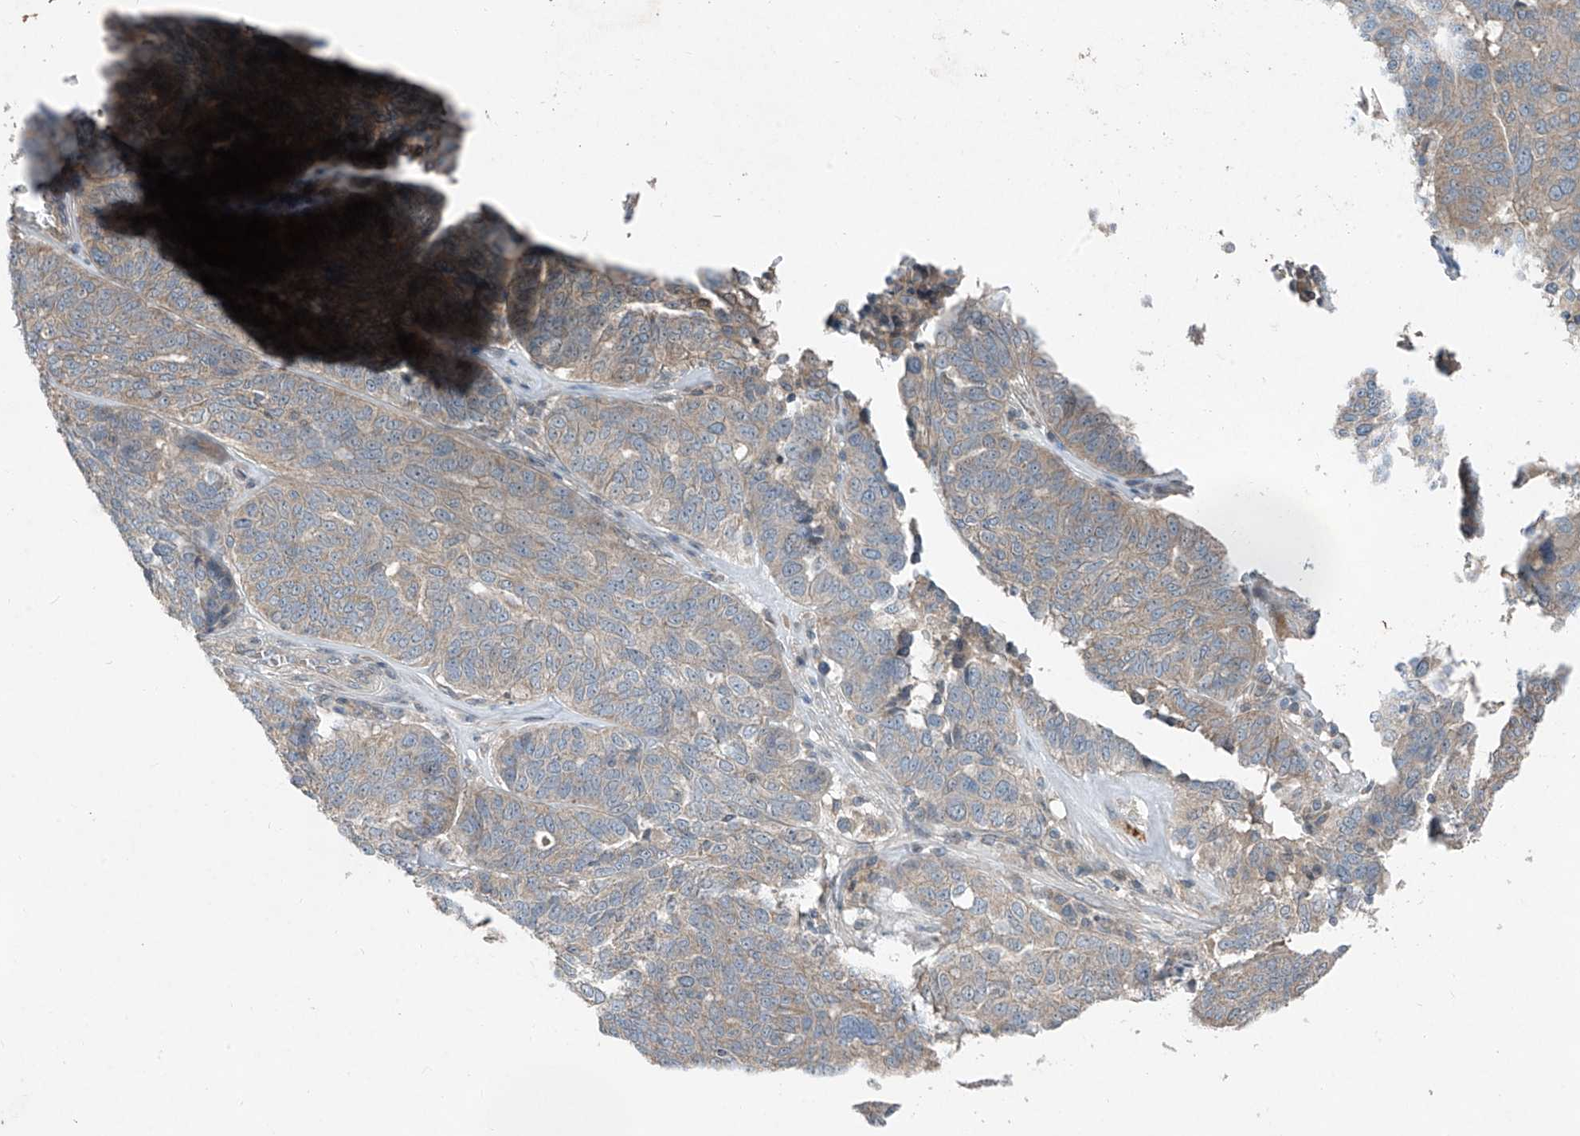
{"staining": {"intensity": "weak", "quantity": "<25%", "location": "cytoplasmic/membranous"}, "tissue": "ovarian cancer", "cell_type": "Tumor cells", "image_type": "cancer", "snomed": [{"axis": "morphology", "description": "Cystadenocarcinoma, serous, NOS"}, {"axis": "topography", "description": "Ovary"}], "caption": "Tumor cells show no significant protein expression in ovarian cancer (serous cystadenocarcinoma). (DAB IHC, high magnification).", "gene": "FOXRED2", "patient": {"sex": "female", "age": 59}}